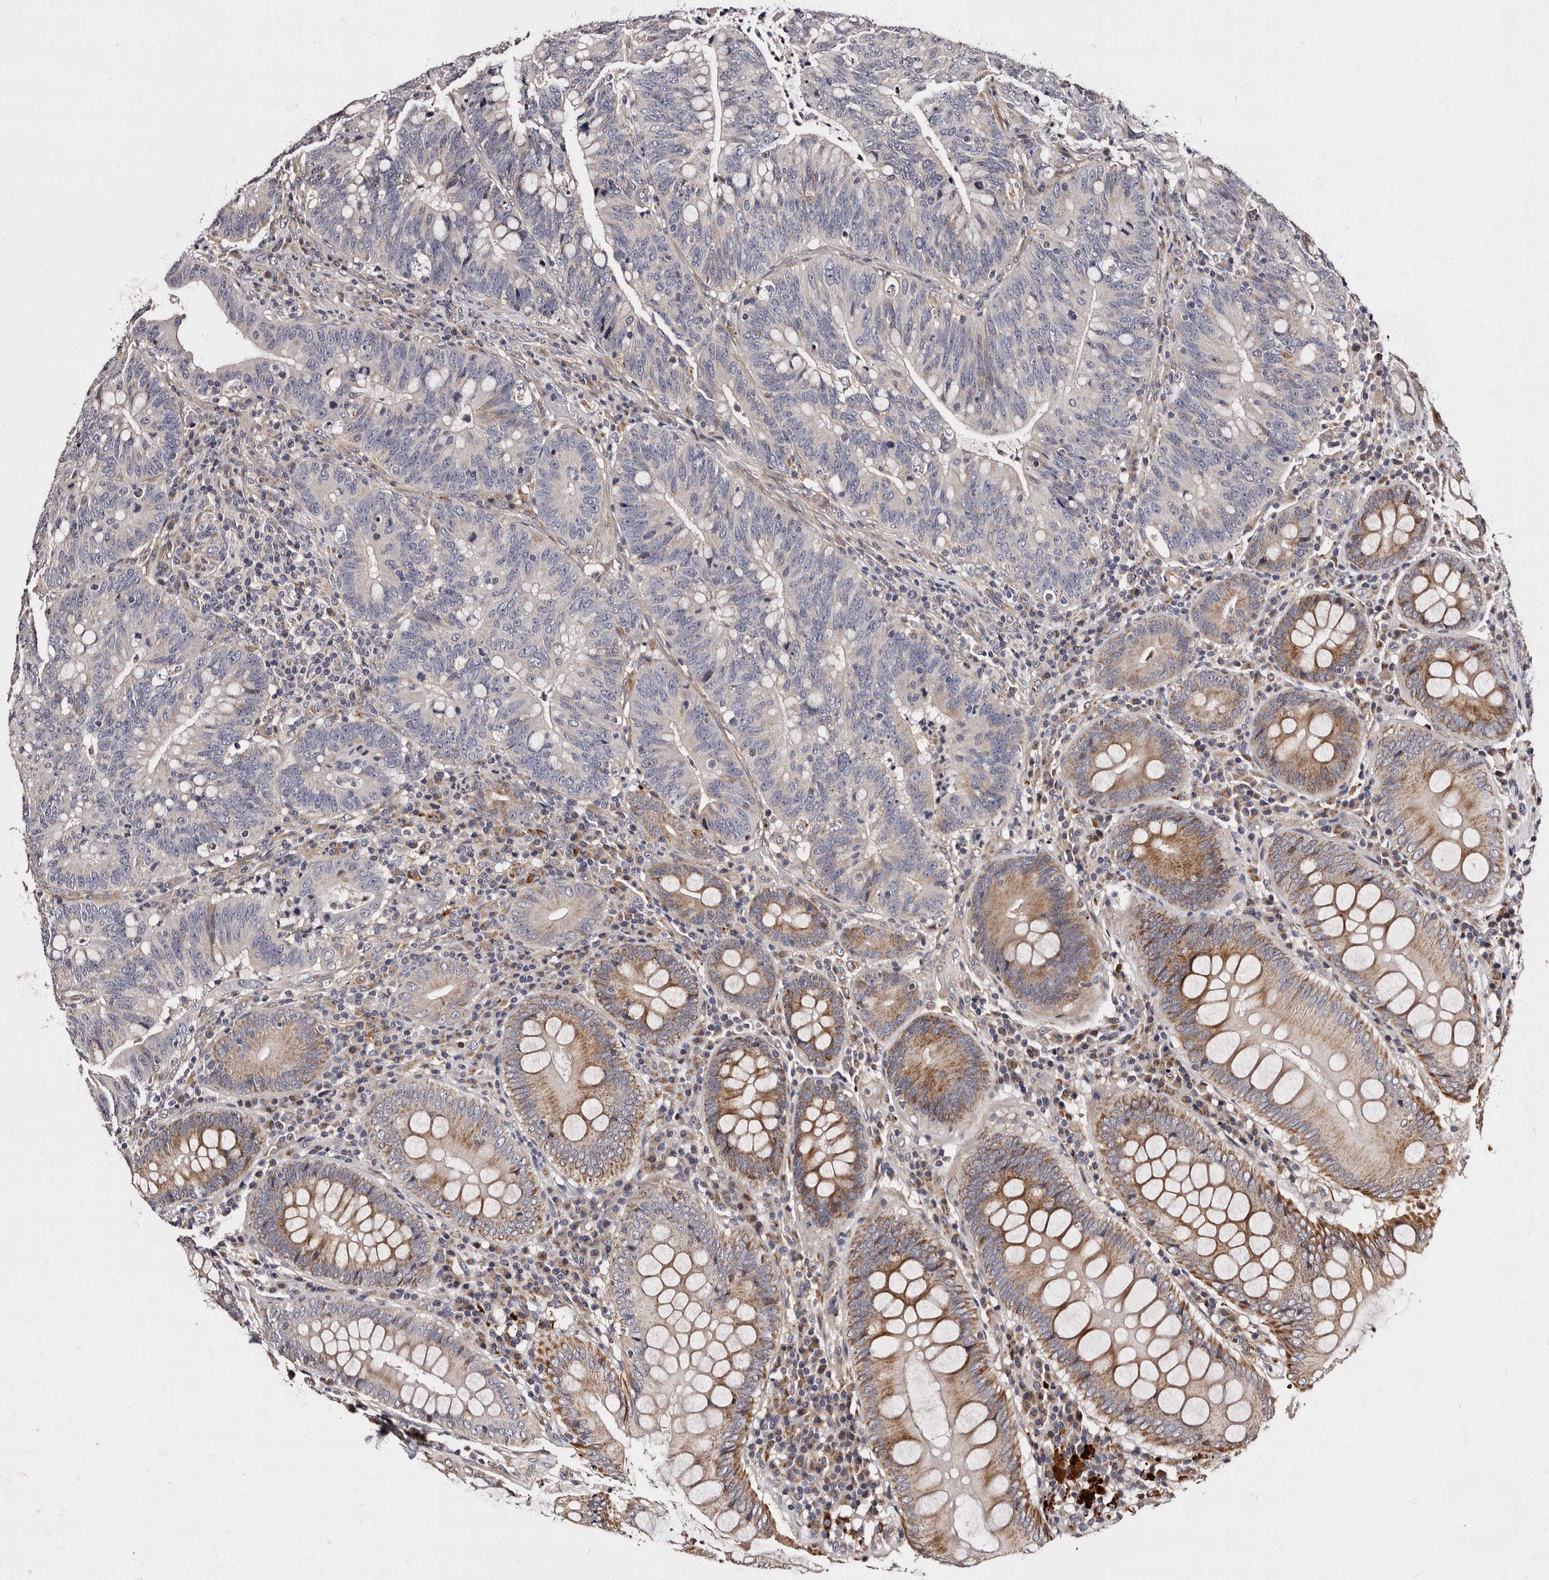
{"staining": {"intensity": "negative", "quantity": "none", "location": "none"}, "tissue": "colorectal cancer", "cell_type": "Tumor cells", "image_type": "cancer", "snomed": [{"axis": "morphology", "description": "Adenocarcinoma, NOS"}, {"axis": "topography", "description": "Colon"}], "caption": "Immunohistochemistry photomicrograph of neoplastic tissue: colorectal adenocarcinoma stained with DAB shows no significant protein positivity in tumor cells.", "gene": "ADCK5", "patient": {"sex": "female", "age": 66}}